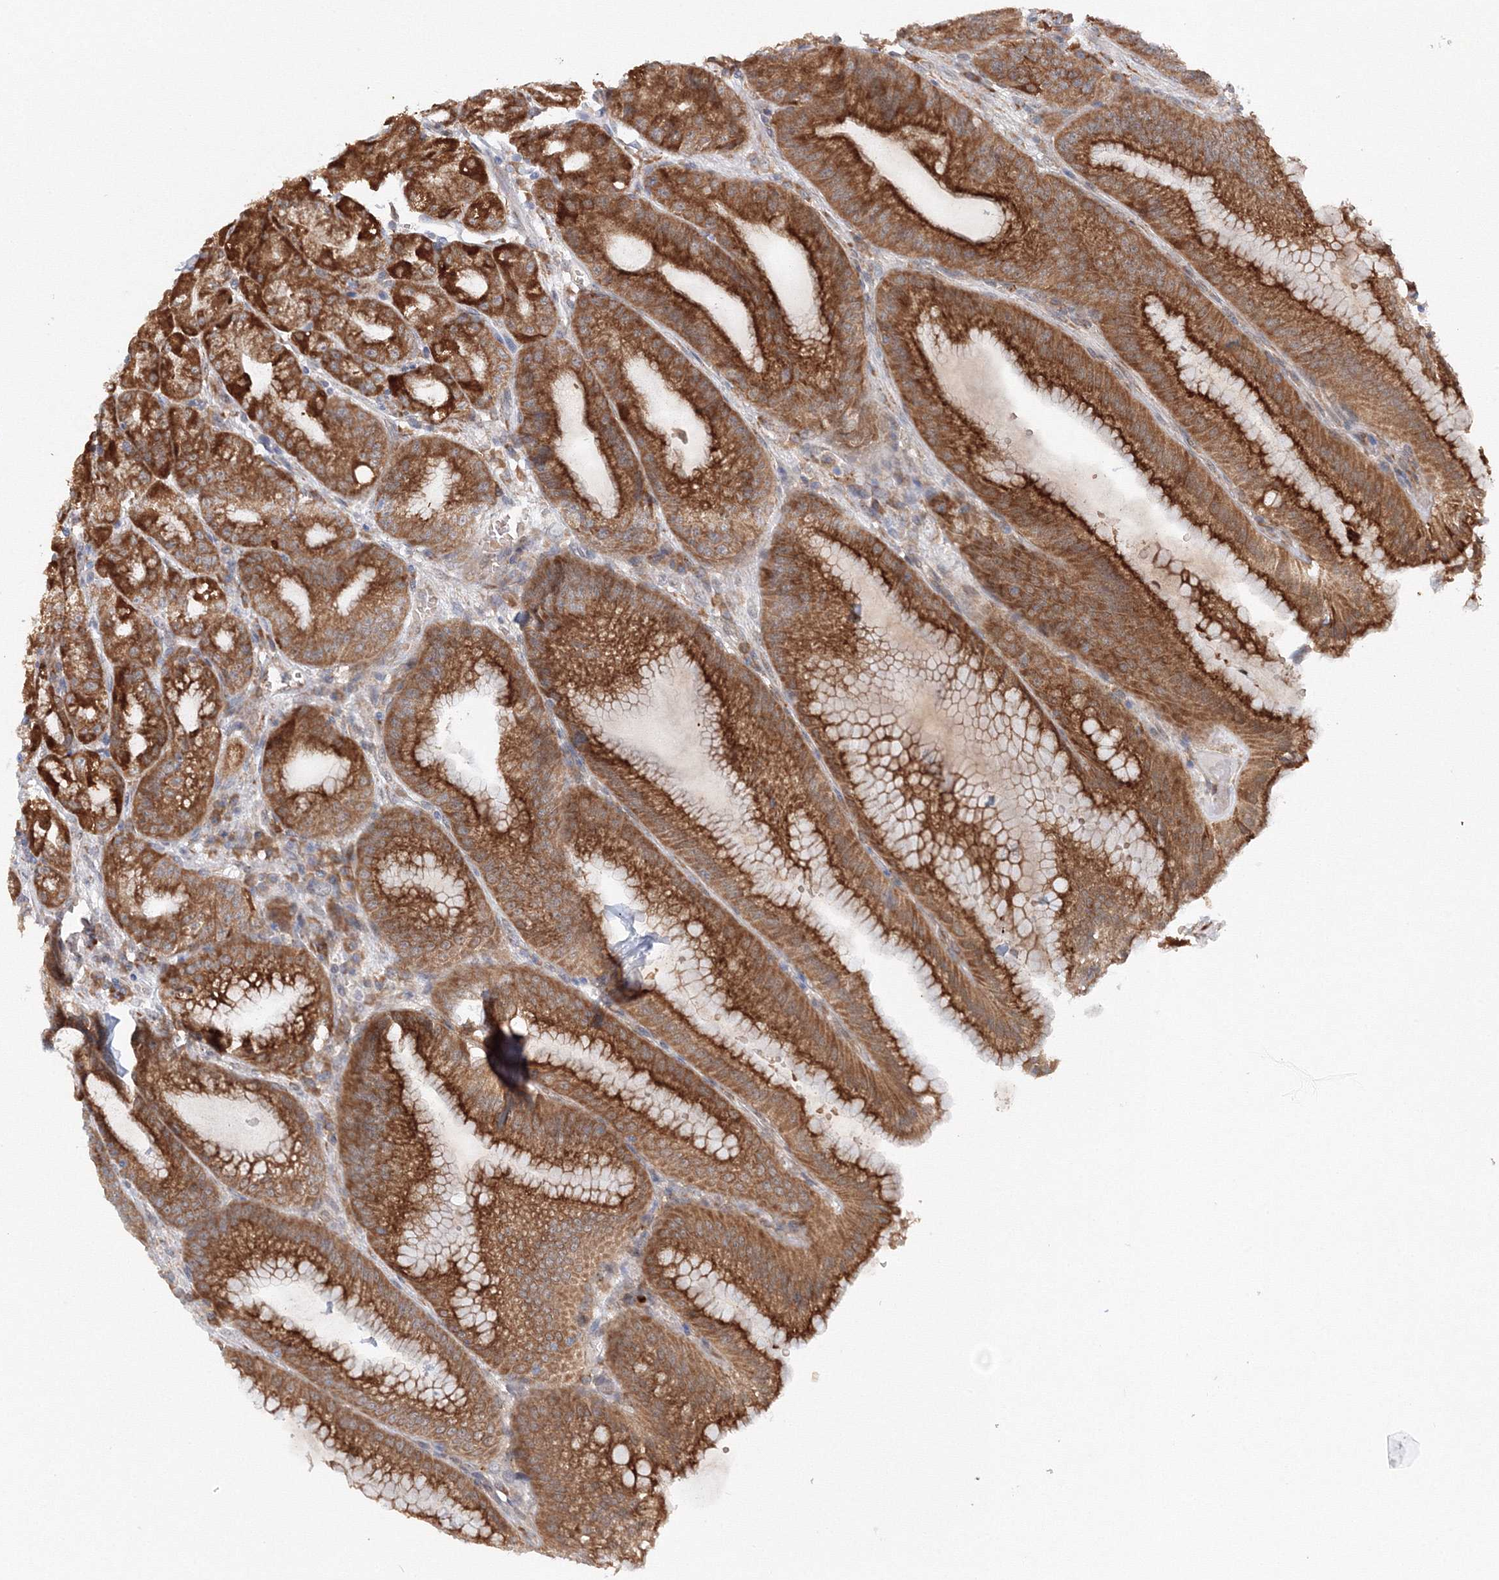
{"staining": {"intensity": "strong", "quantity": ">75%", "location": "cytoplasmic/membranous"}, "tissue": "stomach", "cell_type": "Glandular cells", "image_type": "normal", "snomed": [{"axis": "morphology", "description": "Normal tissue, NOS"}, {"axis": "topography", "description": "Stomach, upper"}, {"axis": "topography", "description": "Stomach, lower"}], "caption": "Immunohistochemistry (IHC) staining of benign stomach, which reveals high levels of strong cytoplasmic/membranous staining in approximately >75% of glandular cells indicating strong cytoplasmic/membranous protein positivity. The staining was performed using DAB (brown) for protein detection and nuclei were counterstained in hematoxylin (blue).", "gene": "DIS3L2", "patient": {"sex": "male", "age": 71}}